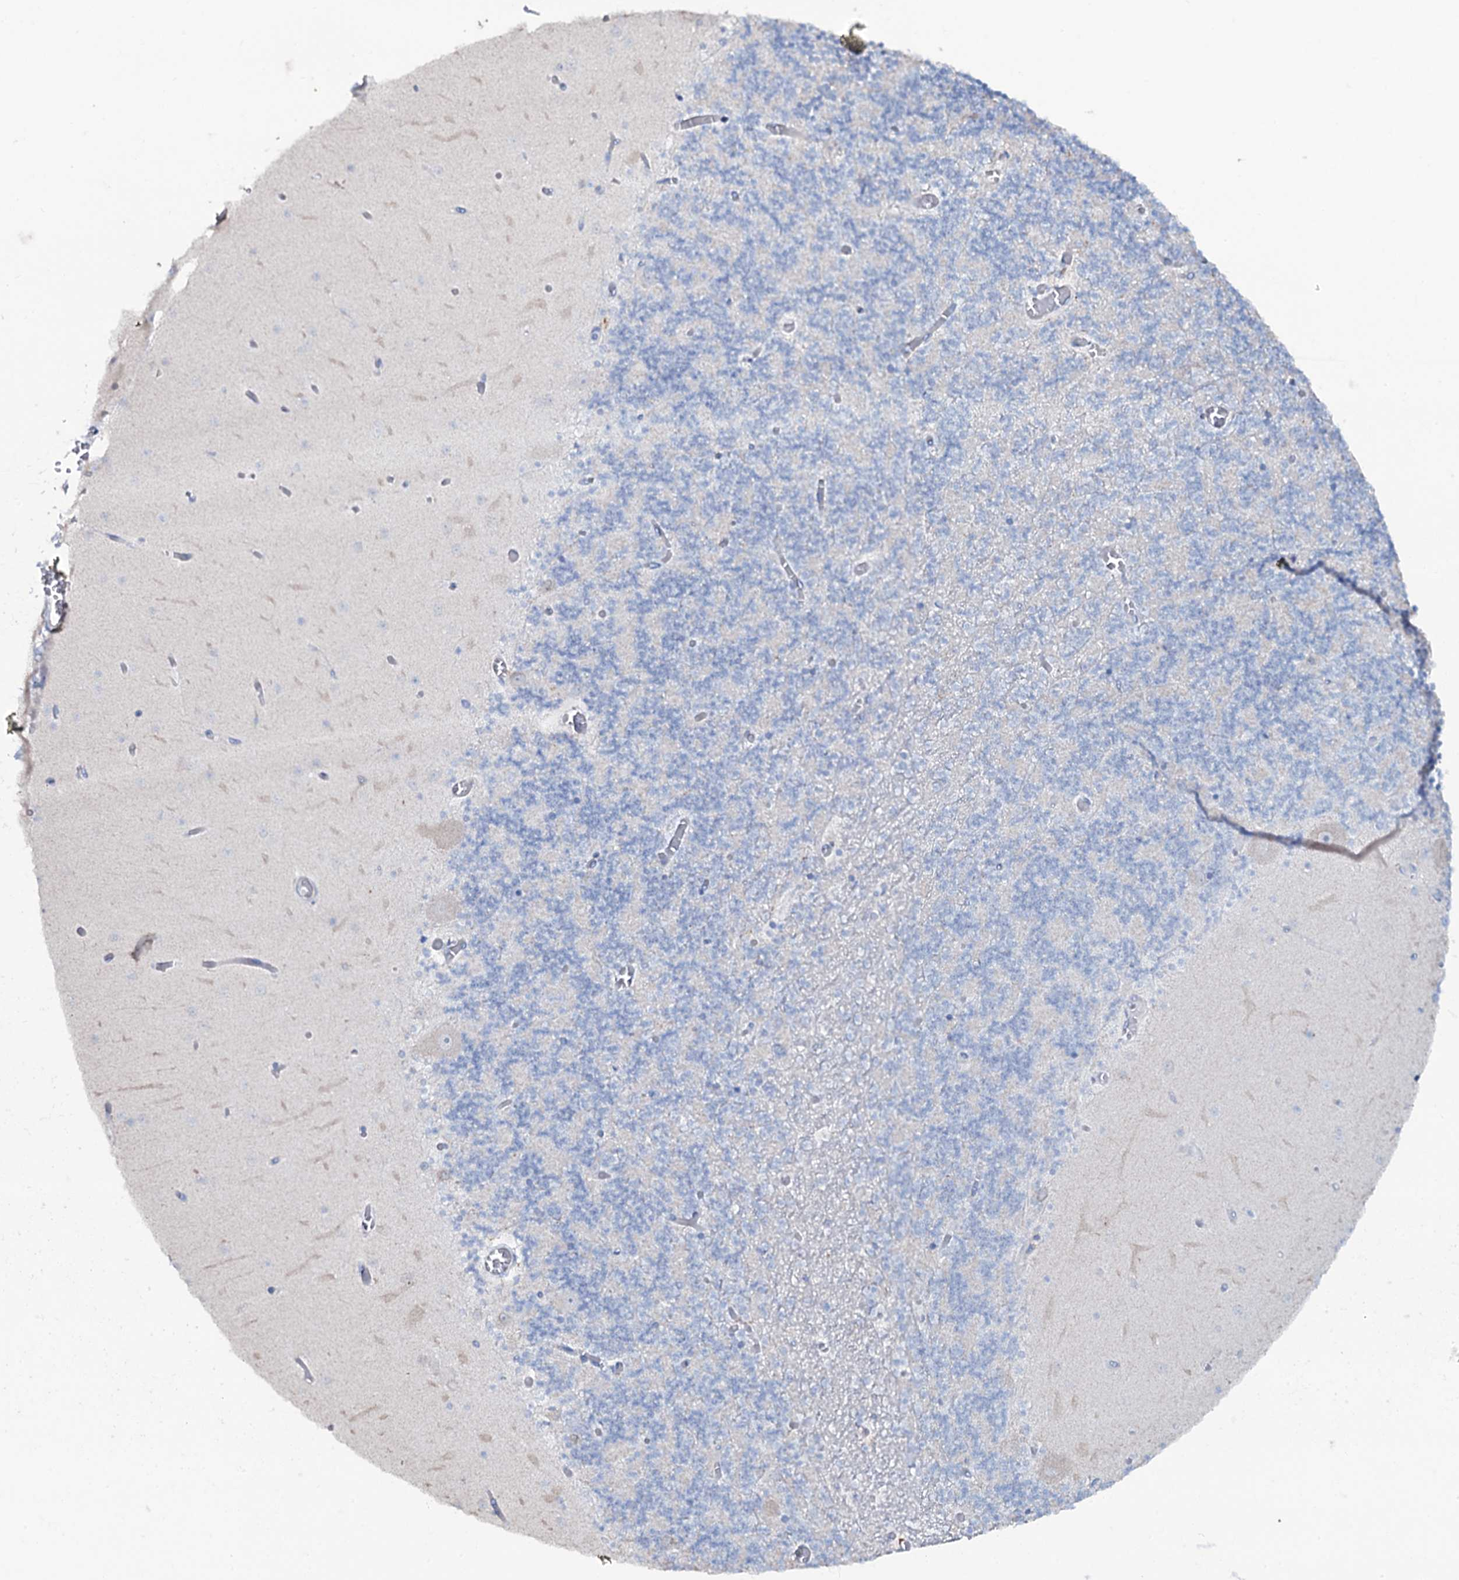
{"staining": {"intensity": "weak", "quantity": "<25%", "location": "cytoplasmic/membranous"}, "tissue": "cerebellum", "cell_type": "Cells in granular layer", "image_type": "normal", "snomed": [{"axis": "morphology", "description": "Normal tissue, NOS"}, {"axis": "topography", "description": "Cerebellum"}], "caption": "The micrograph displays no staining of cells in granular layer in normal cerebellum.", "gene": "OSBPL2", "patient": {"sex": "female", "age": 28}}